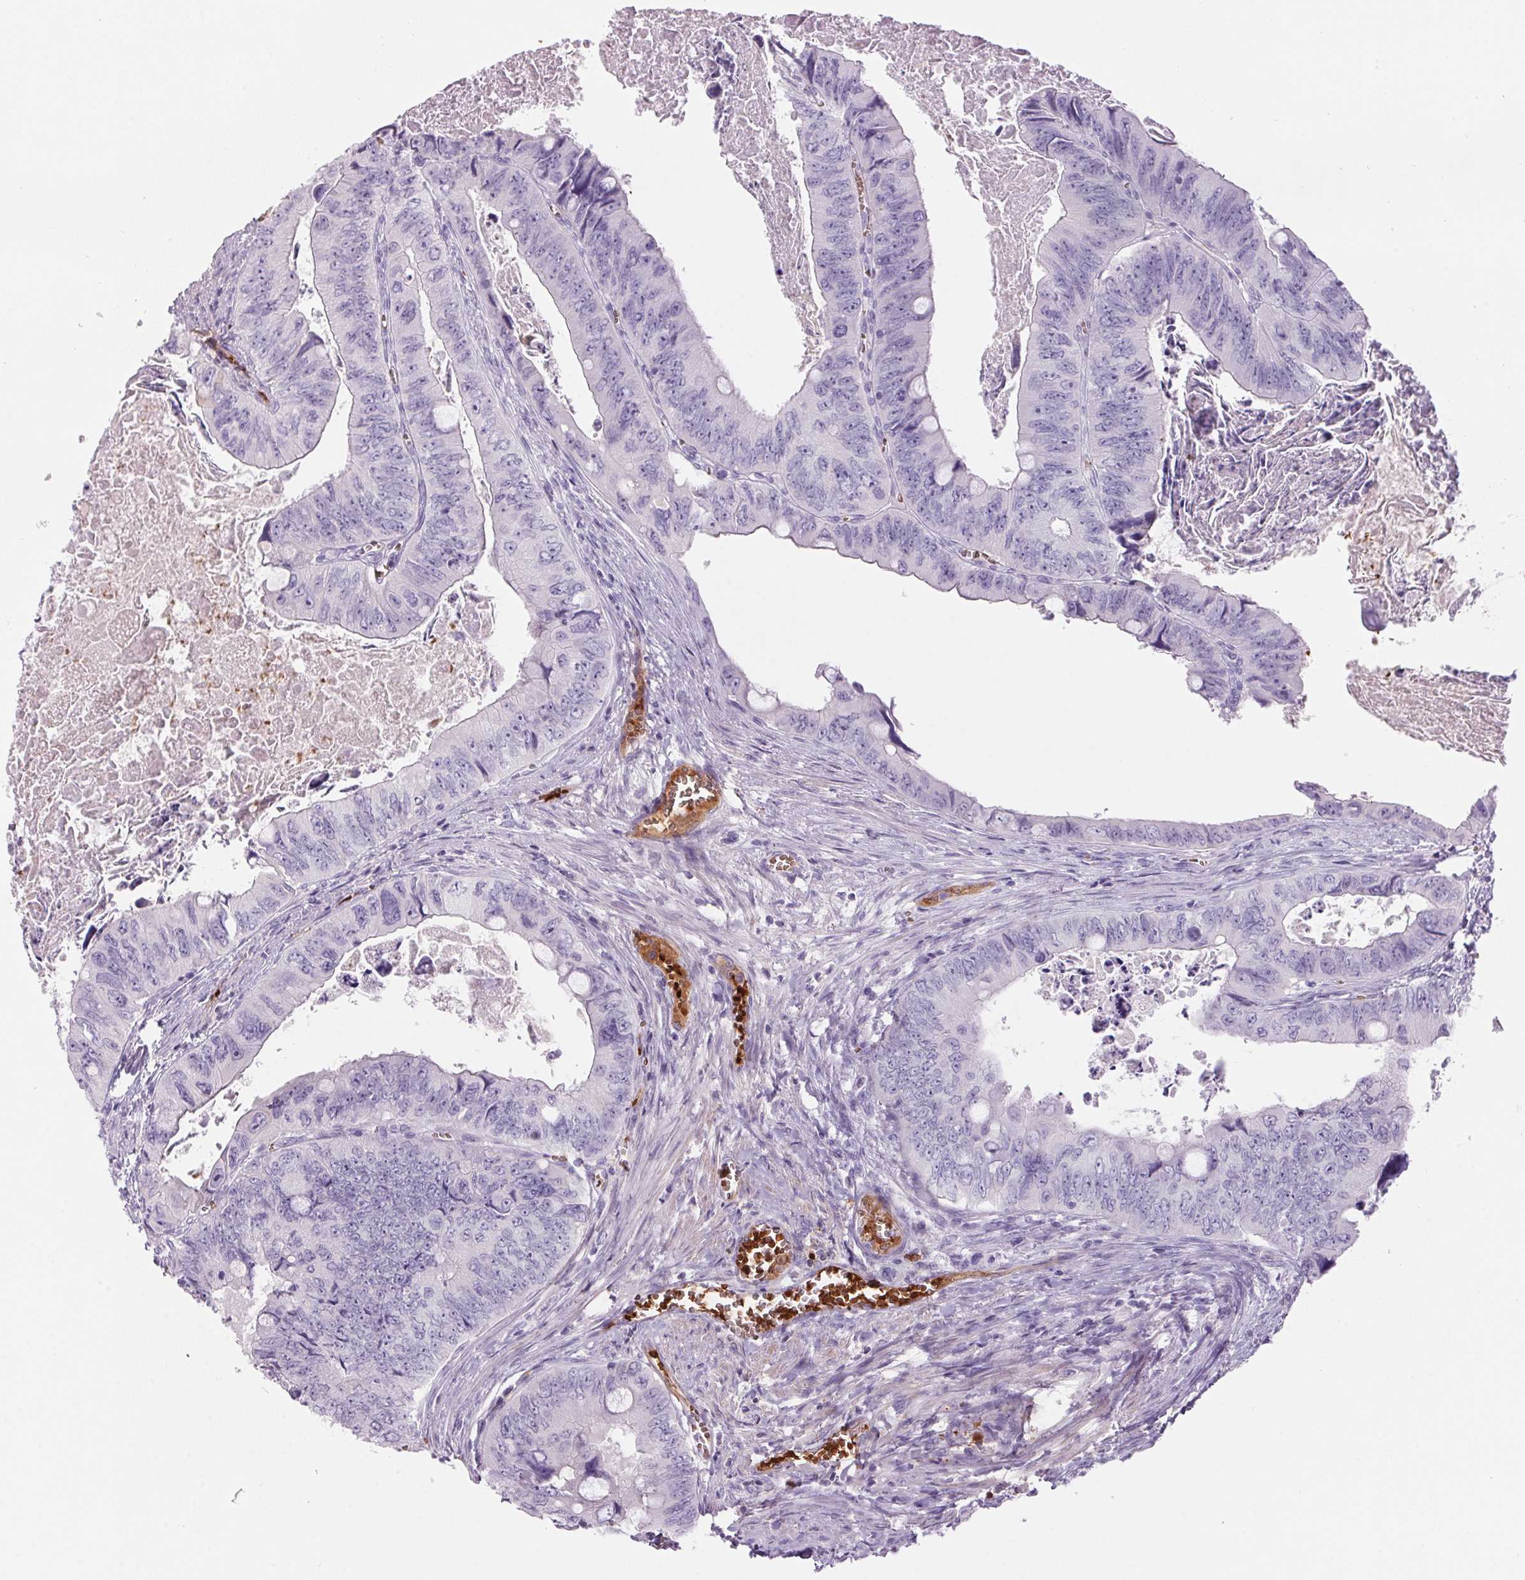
{"staining": {"intensity": "negative", "quantity": "none", "location": "none"}, "tissue": "colorectal cancer", "cell_type": "Tumor cells", "image_type": "cancer", "snomed": [{"axis": "morphology", "description": "Adenocarcinoma, NOS"}, {"axis": "topography", "description": "Colon"}], "caption": "The immunohistochemistry (IHC) photomicrograph has no significant staining in tumor cells of colorectal cancer (adenocarcinoma) tissue. Nuclei are stained in blue.", "gene": "HBQ1", "patient": {"sex": "female", "age": 84}}